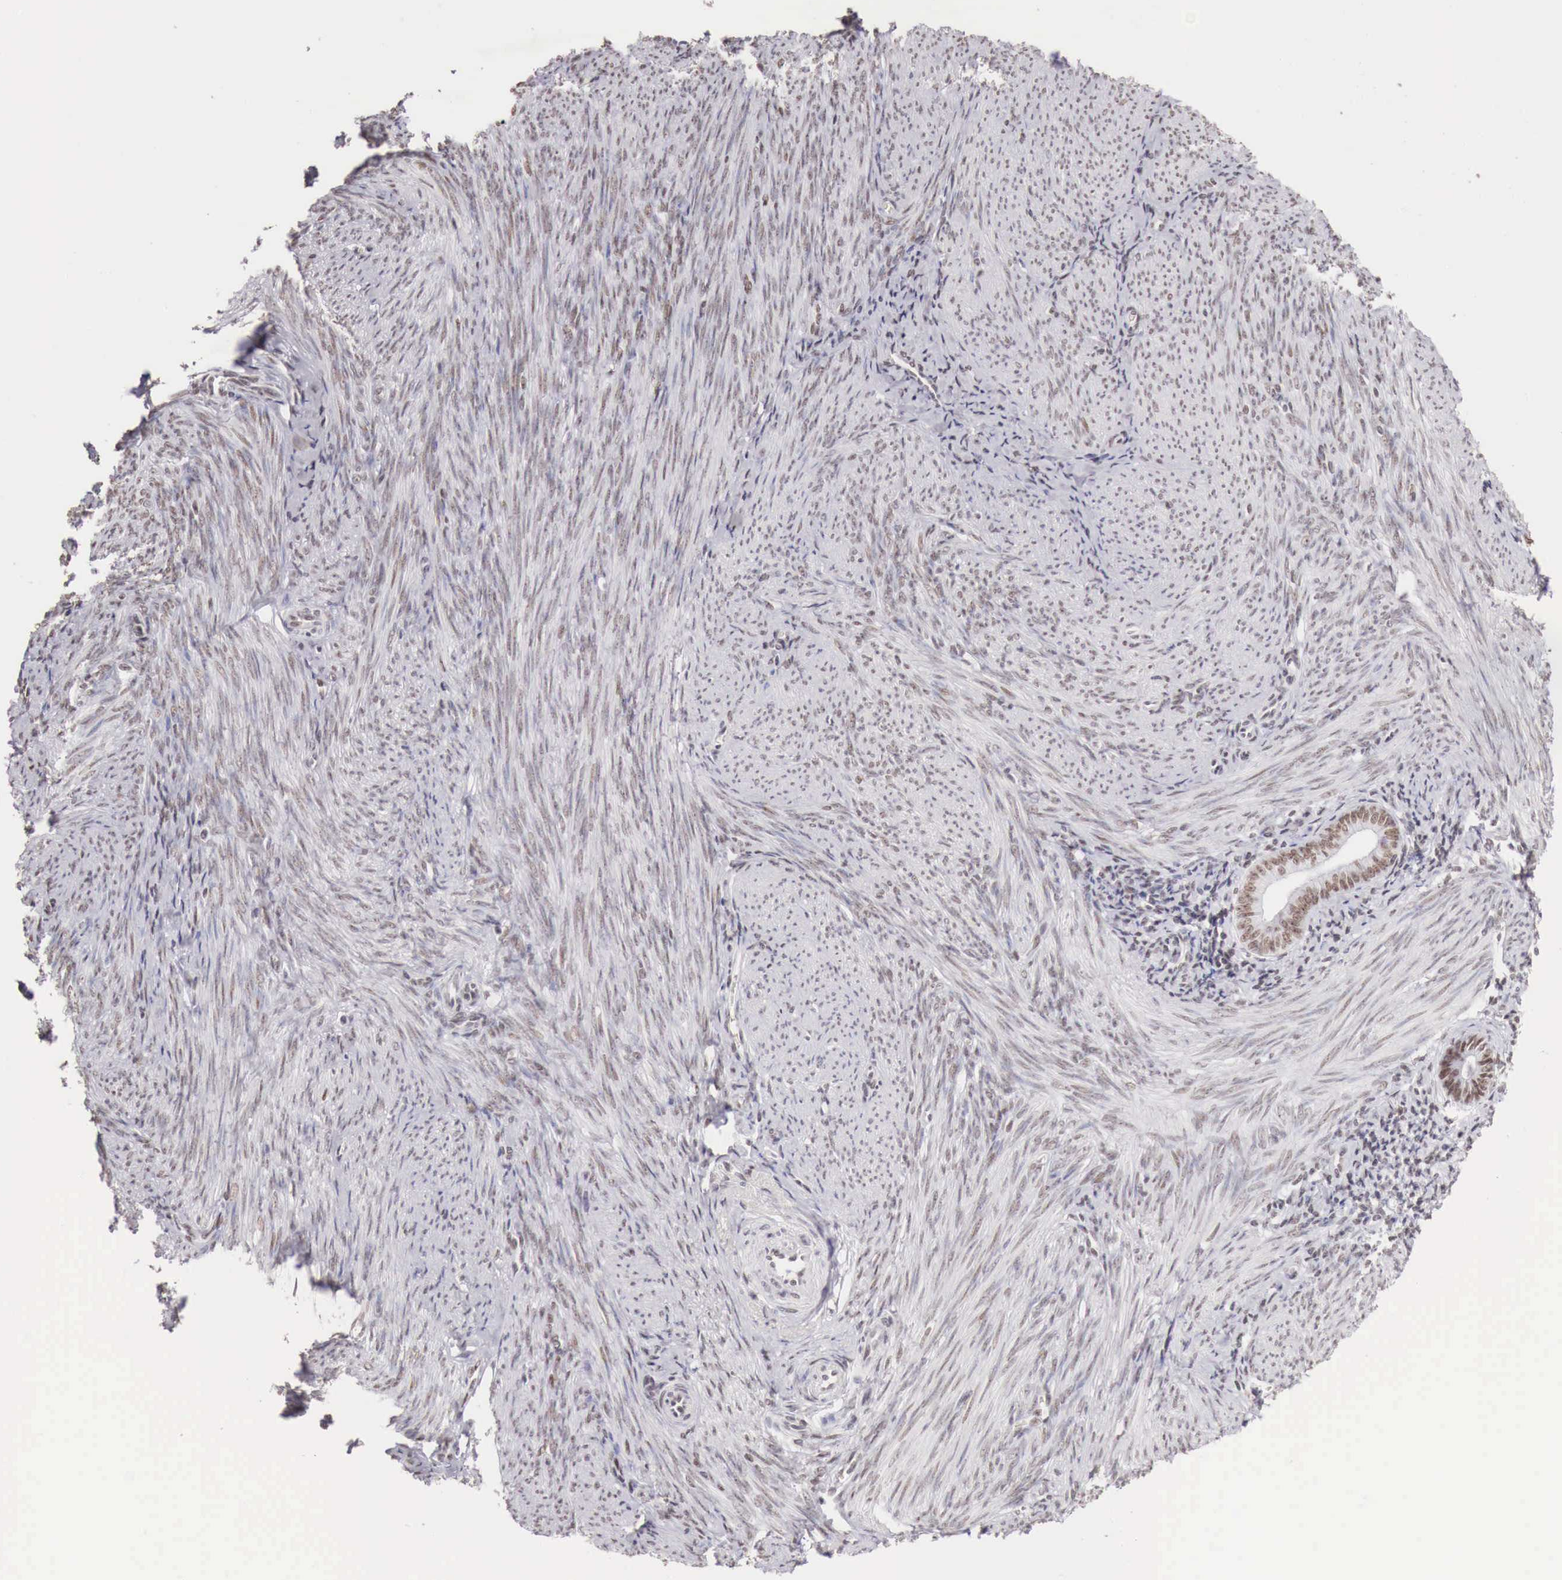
{"staining": {"intensity": "moderate", "quantity": "25%-75%", "location": "nuclear"}, "tissue": "endometrial cancer", "cell_type": "Tumor cells", "image_type": "cancer", "snomed": [{"axis": "morphology", "description": "Adenocarcinoma, NOS"}, {"axis": "topography", "description": "Endometrium"}], "caption": "Moderate nuclear positivity for a protein is appreciated in about 25%-75% of tumor cells of endometrial cancer (adenocarcinoma) using IHC.", "gene": "PHF14", "patient": {"sex": "female", "age": 63}}